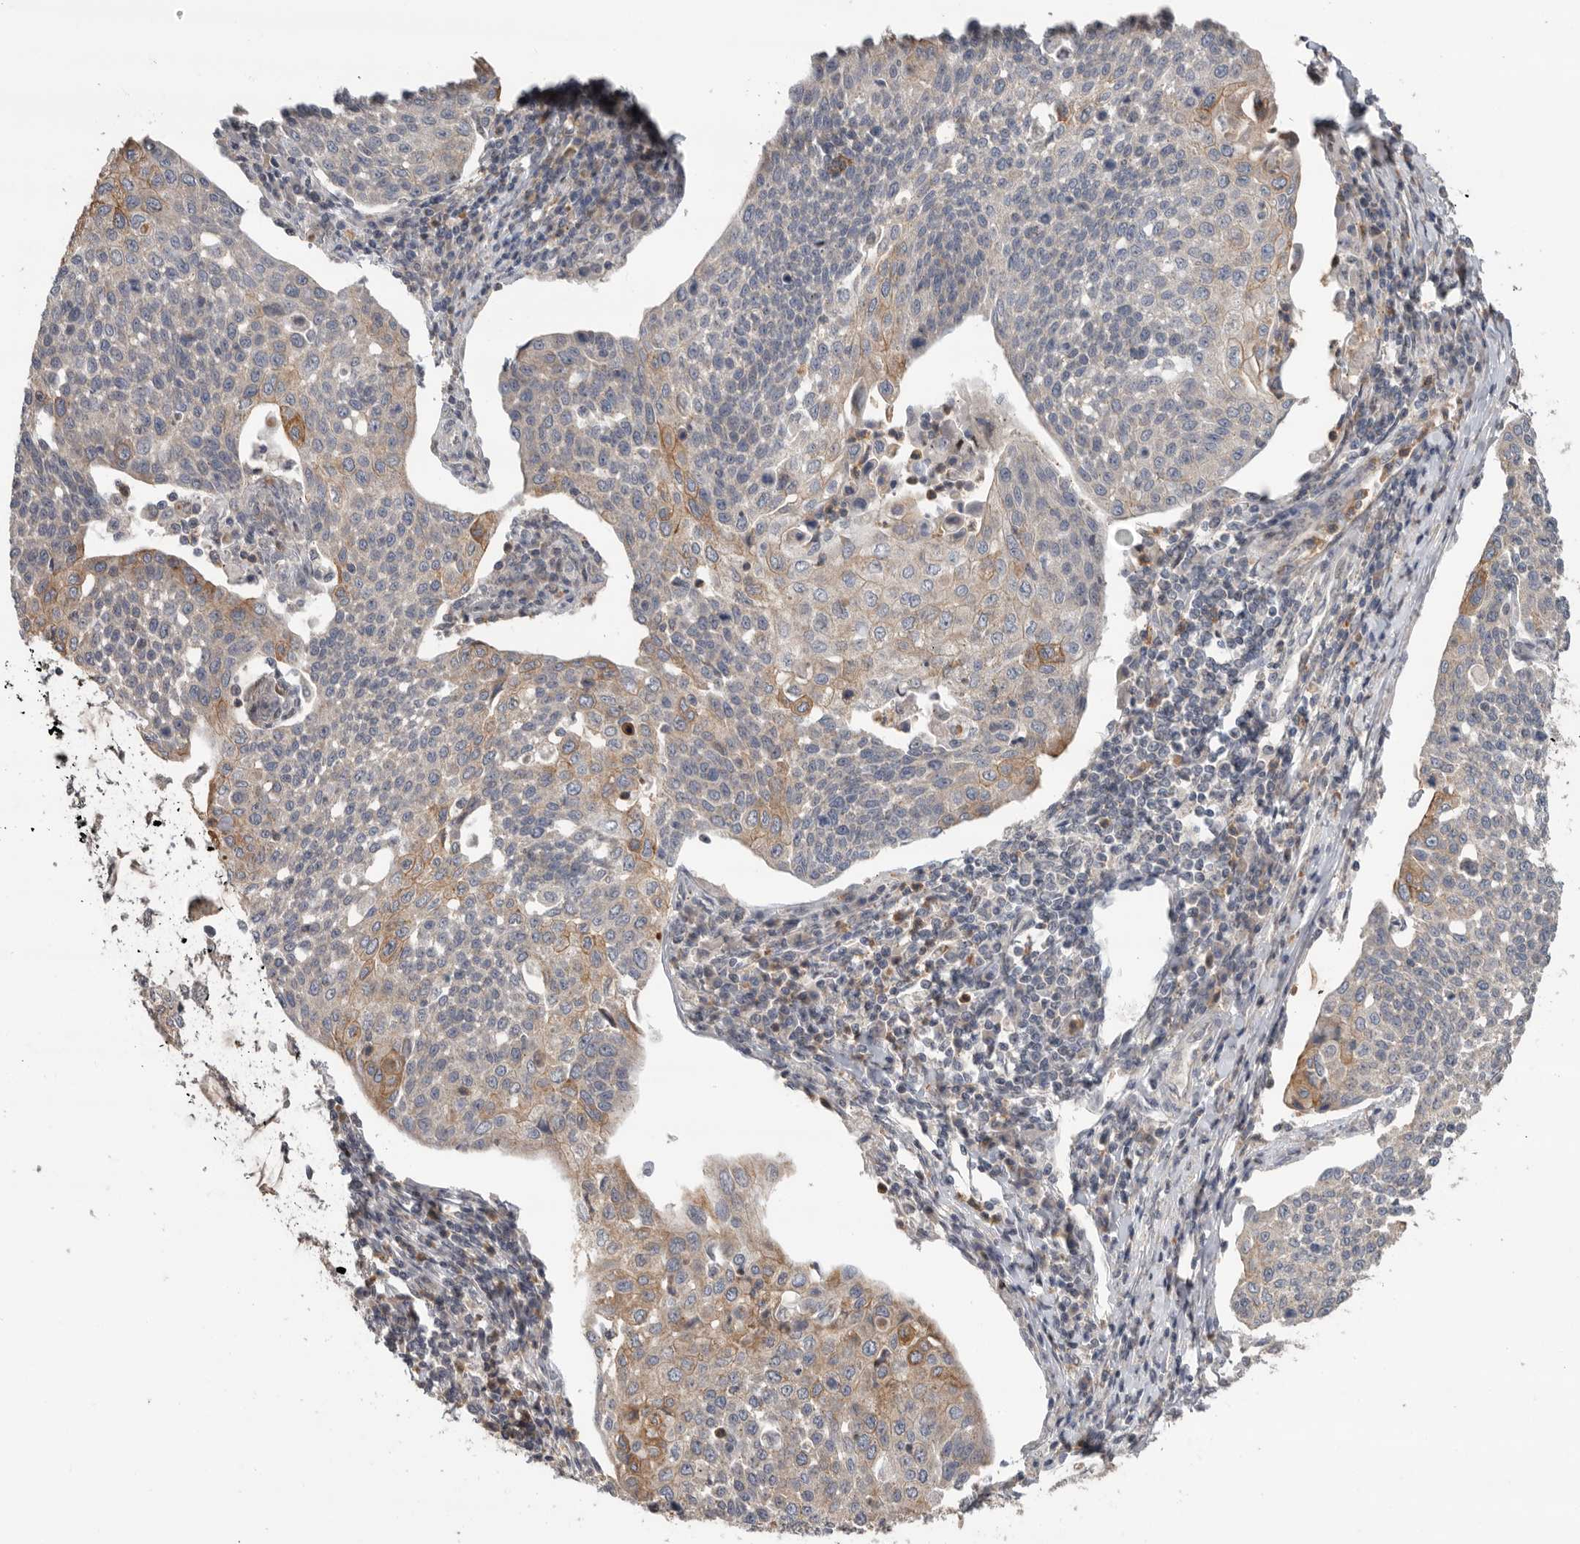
{"staining": {"intensity": "moderate", "quantity": "<25%", "location": "cytoplasmic/membranous"}, "tissue": "cervical cancer", "cell_type": "Tumor cells", "image_type": "cancer", "snomed": [{"axis": "morphology", "description": "Squamous cell carcinoma, NOS"}, {"axis": "topography", "description": "Cervix"}], "caption": "Protein analysis of cervical cancer tissue exhibits moderate cytoplasmic/membranous staining in approximately <25% of tumor cells.", "gene": "KLK5", "patient": {"sex": "female", "age": 34}}